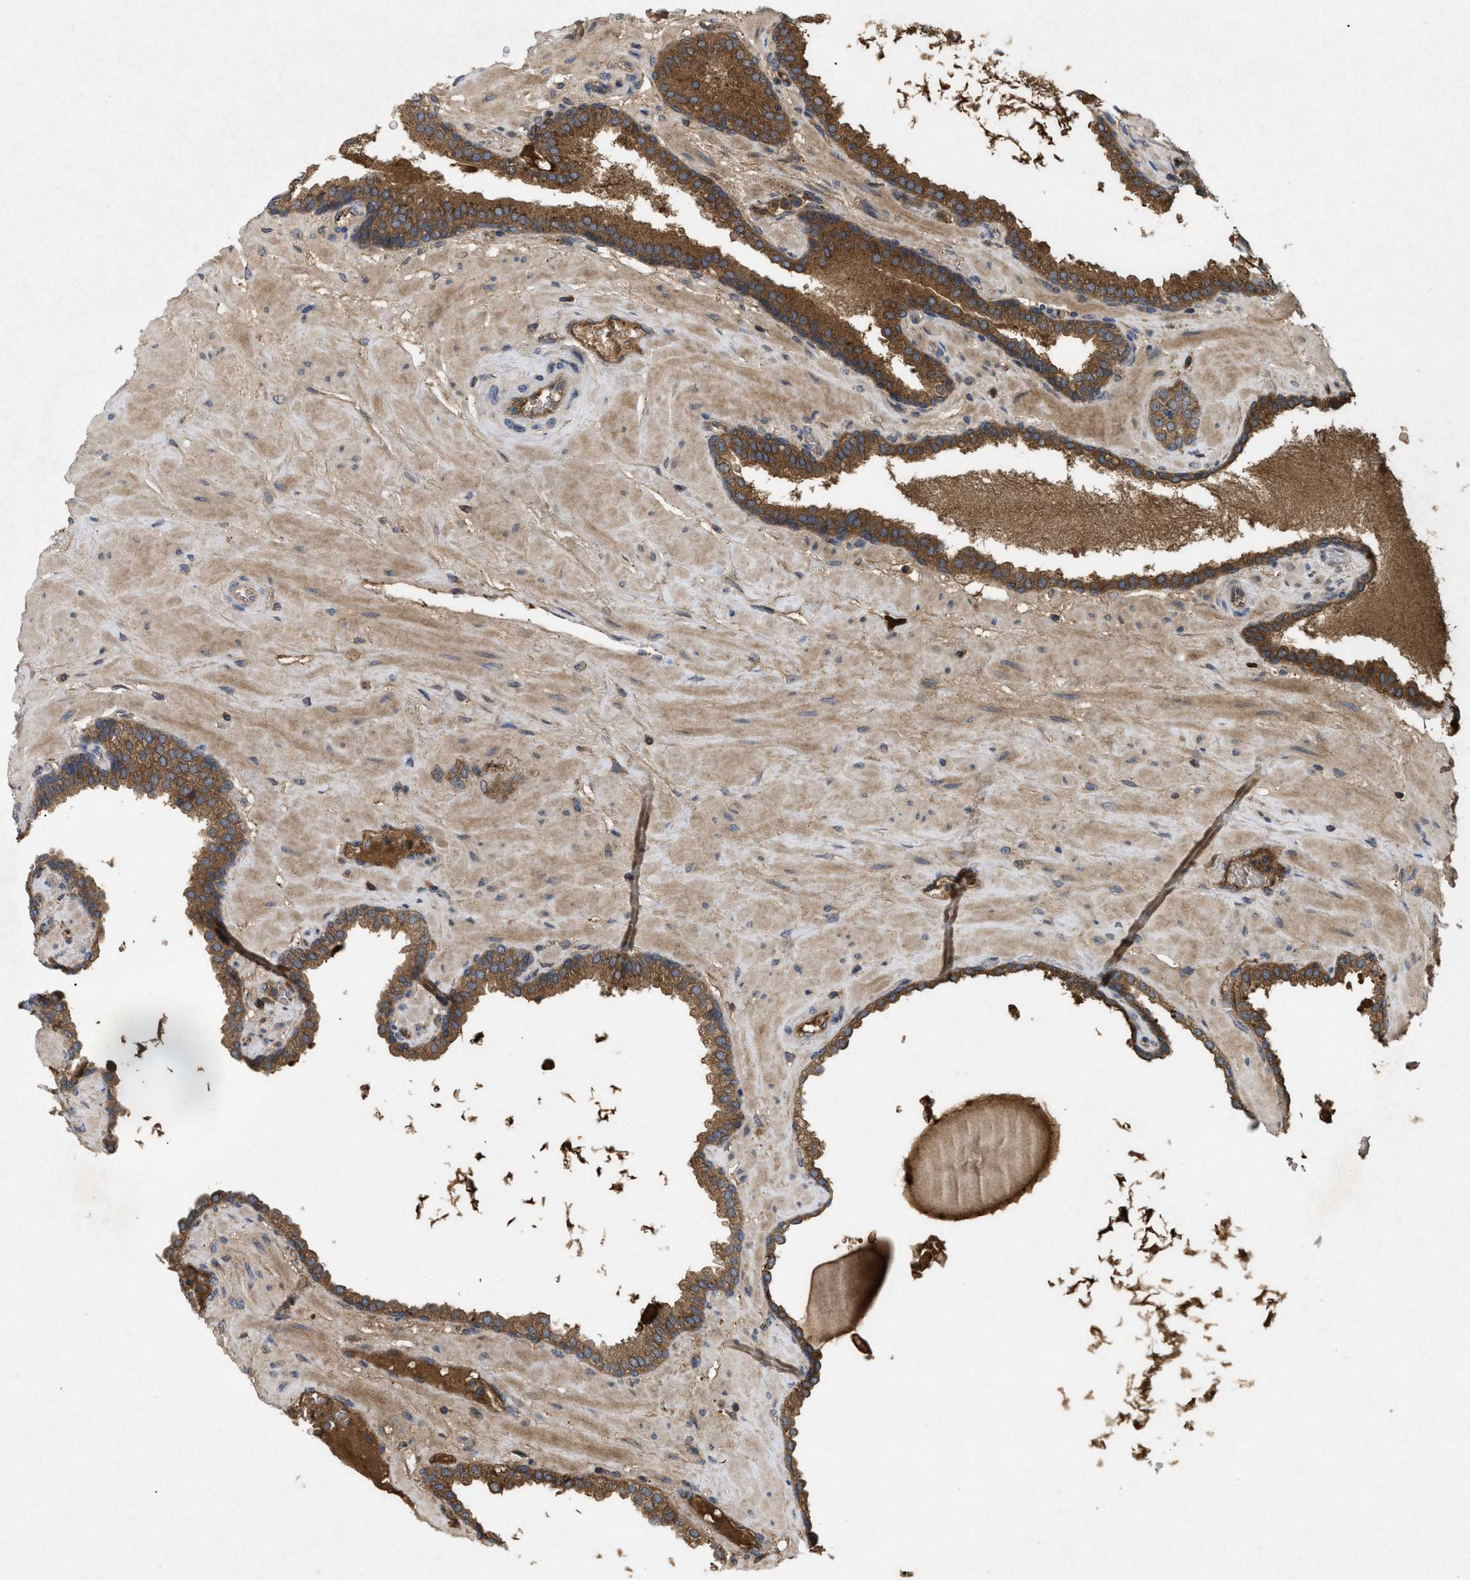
{"staining": {"intensity": "strong", "quantity": ">75%", "location": "cytoplasmic/membranous"}, "tissue": "prostate cancer", "cell_type": "Tumor cells", "image_type": "cancer", "snomed": [{"axis": "morphology", "description": "Adenocarcinoma, High grade"}, {"axis": "topography", "description": "Prostate"}], "caption": "There is high levels of strong cytoplasmic/membranous staining in tumor cells of prostate cancer, as demonstrated by immunohistochemical staining (brown color).", "gene": "RAB2A", "patient": {"sex": "male", "age": 64}}